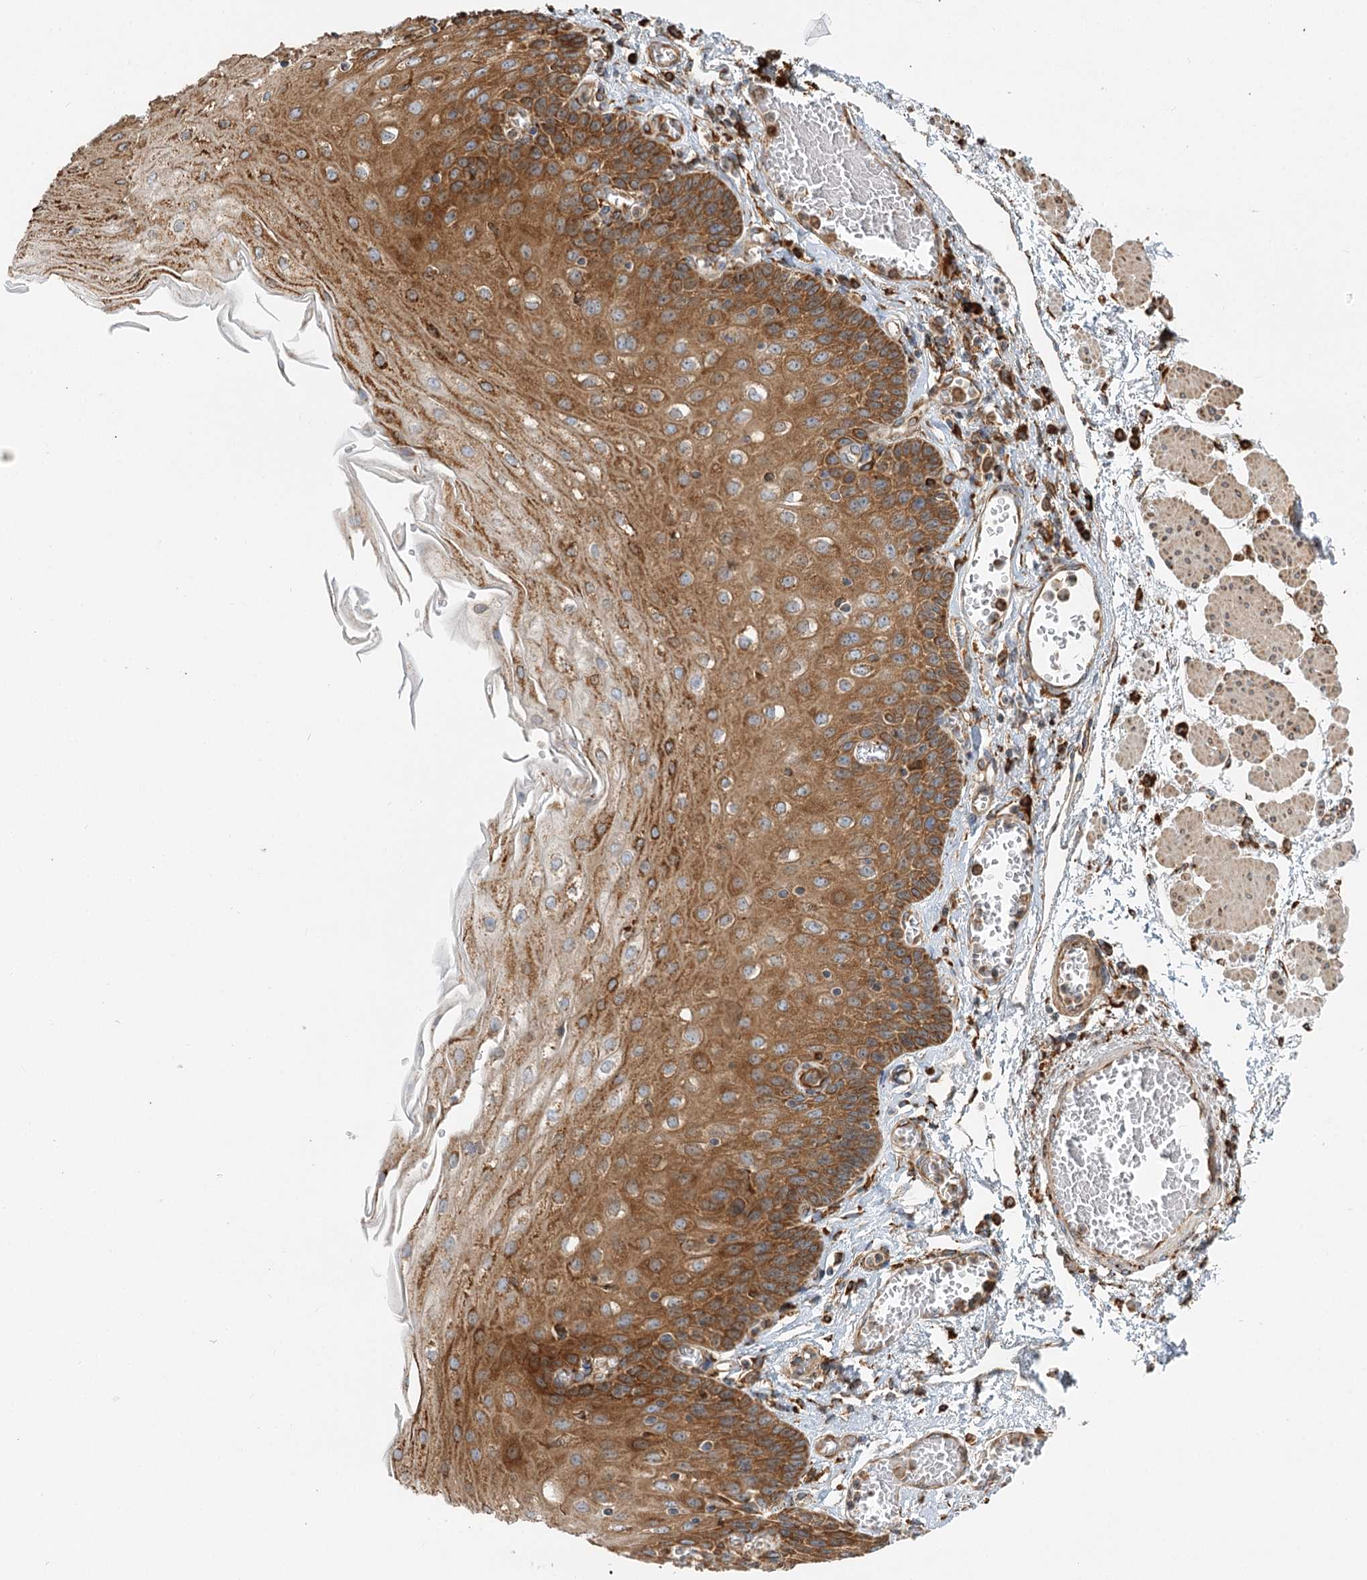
{"staining": {"intensity": "strong", "quantity": ">75%", "location": "cytoplasmic/membranous"}, "tissue": "esophagus", "cell_type": "Squamous epithelial cells", "image_type": "normal", "snomed": [{"axis": "morphology", "description": "Normal tissue, NOS"}, {"axis": "topography", "description": "Esophagus"}], "caption": "Strong cytoplasmic/membranous expression for a protein is present in about >75% of squamous epithelial cells of benign esophagus using immunohistochemistry.", "gene": "TAS1R1", "patient": {"sex": "male", "age": 81}}